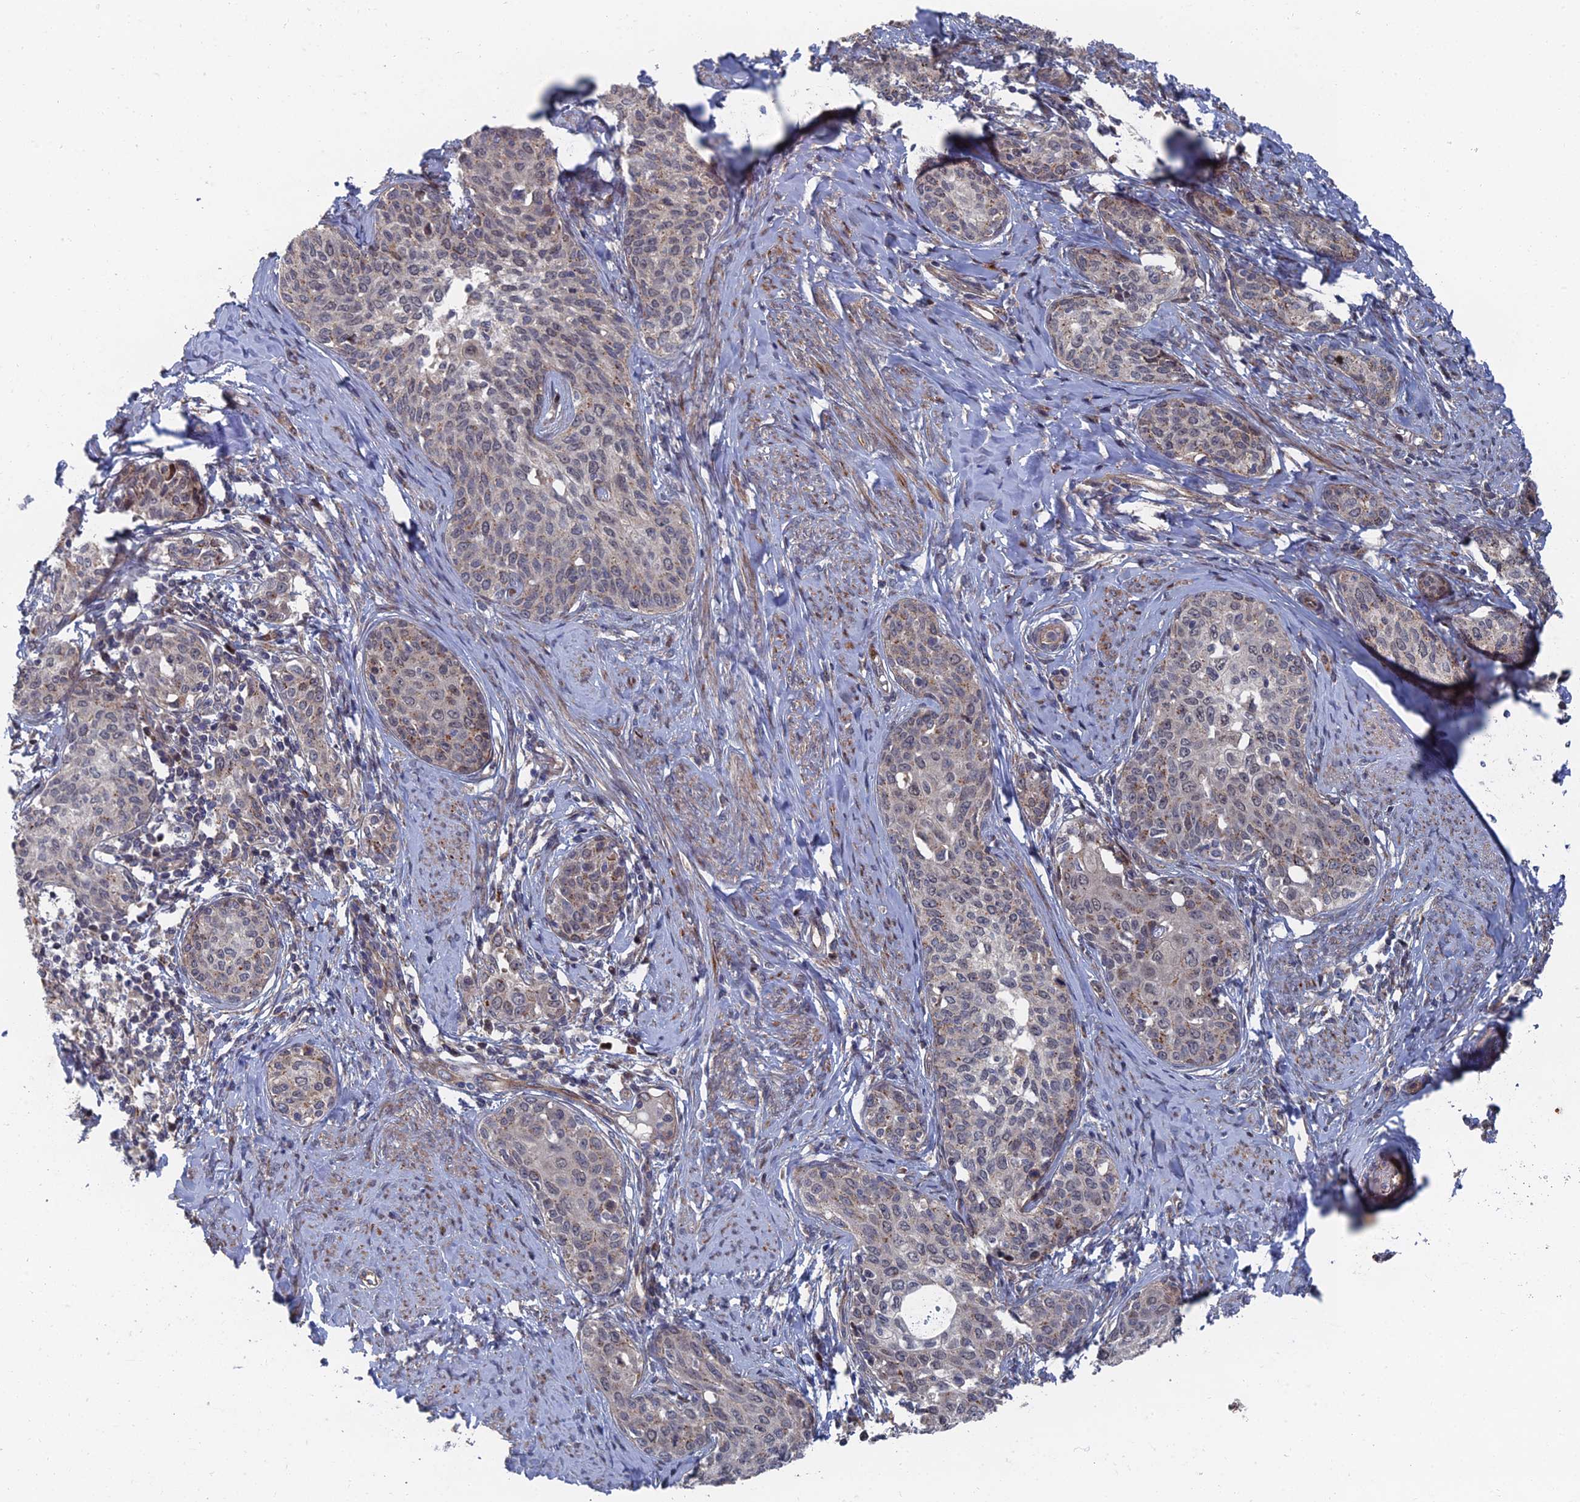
{"staining": {"intensity": "moderate", "quantity": "<25%", "location": "cytoplasmic/membranous"}, "tissue": "cervical cancer", "cell_type": "Tumor cells", "image_type": "cancer", "snomed": [{"axis": "morphology", "description": "Squamous cell carcinoma, NOS"}, {"axis": "morphology", "description": "Adenocarcinoma, NOS"}, {"axis": "topography", "description": "Cervix"}], "caption": "DAB (3,3'-diaminobenzidine) immunohistochemical staining of human squamous cell carcinoma (cervical) displays moderate cytoplasmic/membranous protein staining in about <25% of tumor cells.", "gene": "GTF2IRD1", "patient": {"sex": "female", "age": 52}}